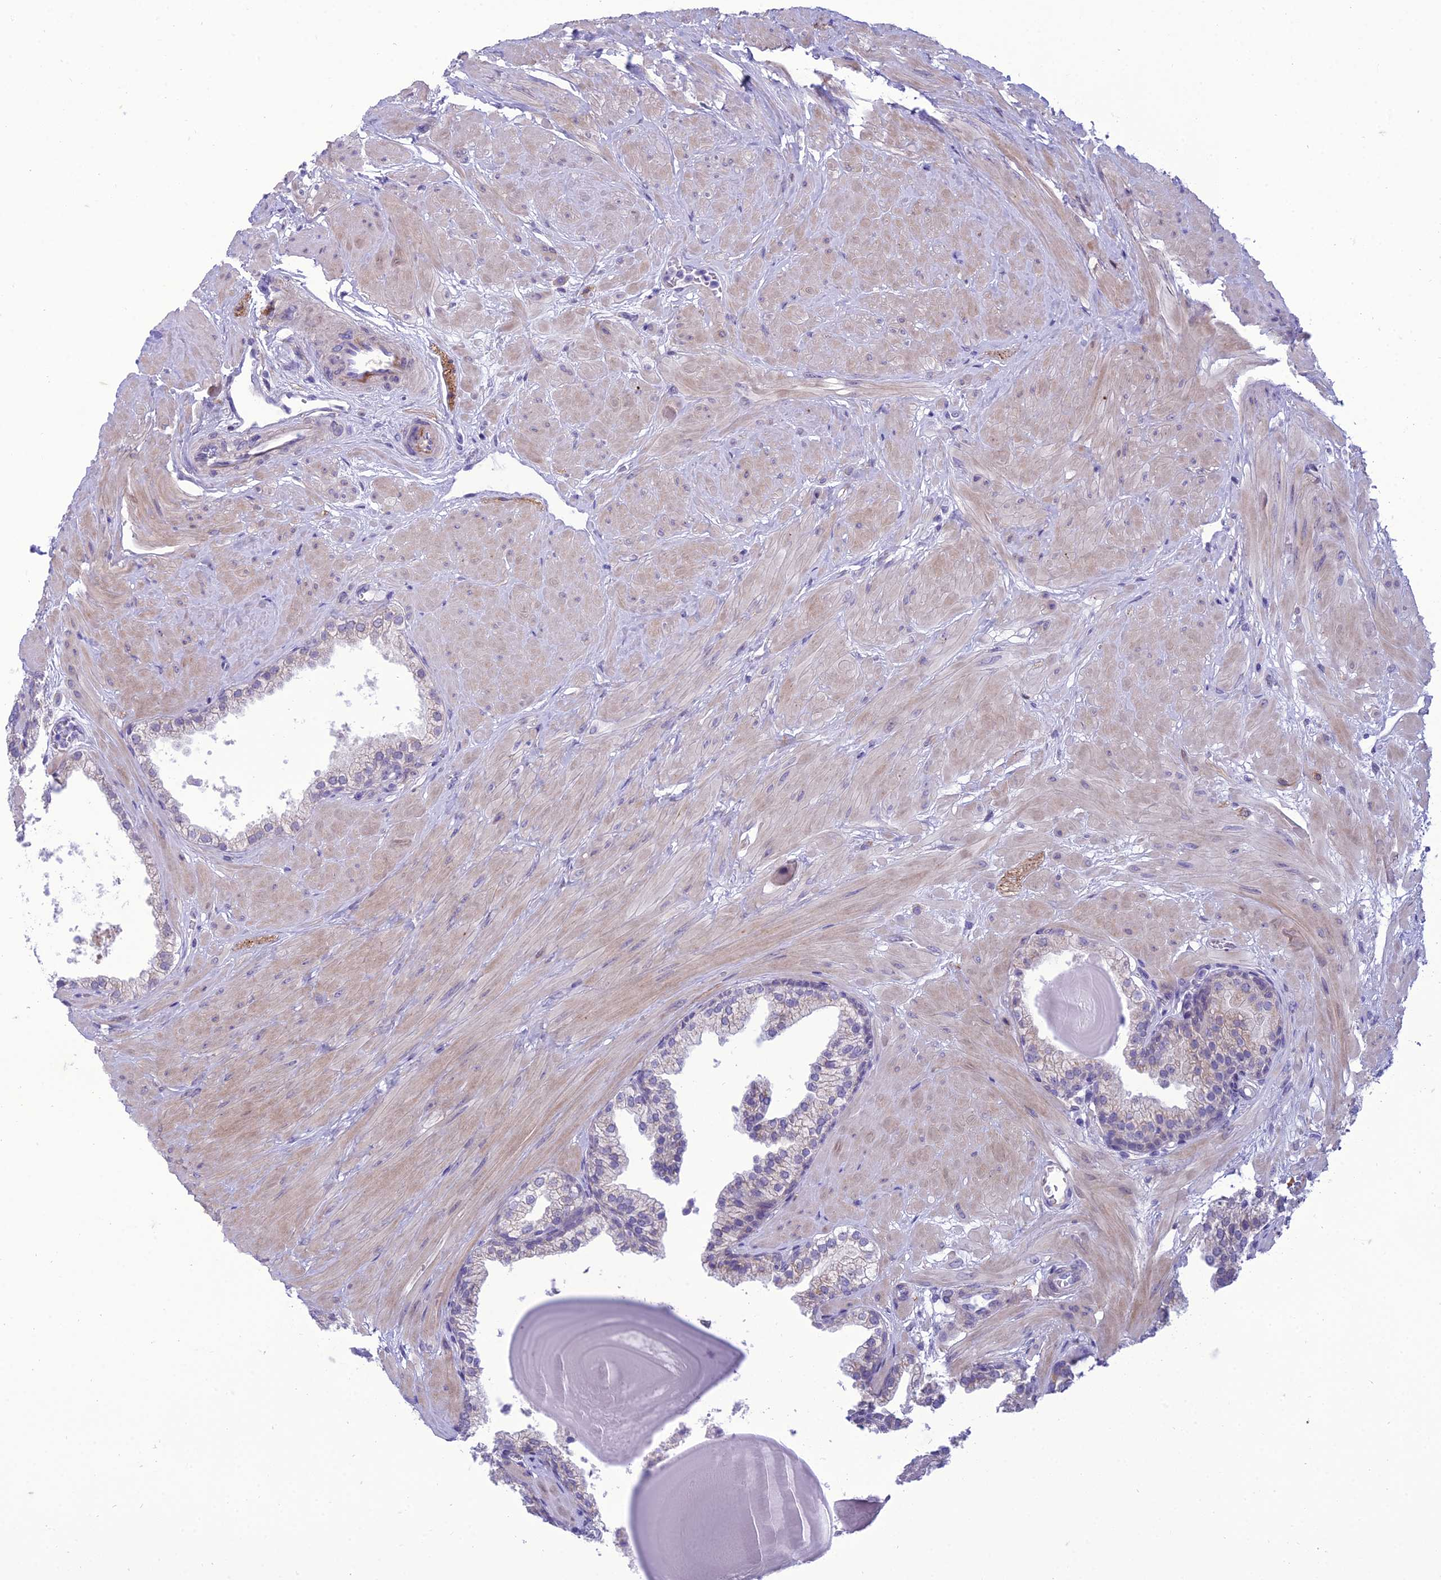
{"staining": {"intensity": "negative", "quantity": "none", "location": "none"}, "tissue": "prostate", "cell_type": "Glandular cells", "image_type": "normal", "snomed": [{"axis": "morphology", "description": "Normal tissue, NOS"}, {"axis": "topography", "description": "Prostate"}], "caption": "Unremarkable prostate was stained to show a protein in brown. There is no significant expression in glandular cells. The staining was performed using DAB to visualize the protein expression in brown, while the nuclei were stained in blue with hematoxylin (Magnification: 20x).", "gene": "ANKS4B", "patient": {"sex": "male", "age": 48}}